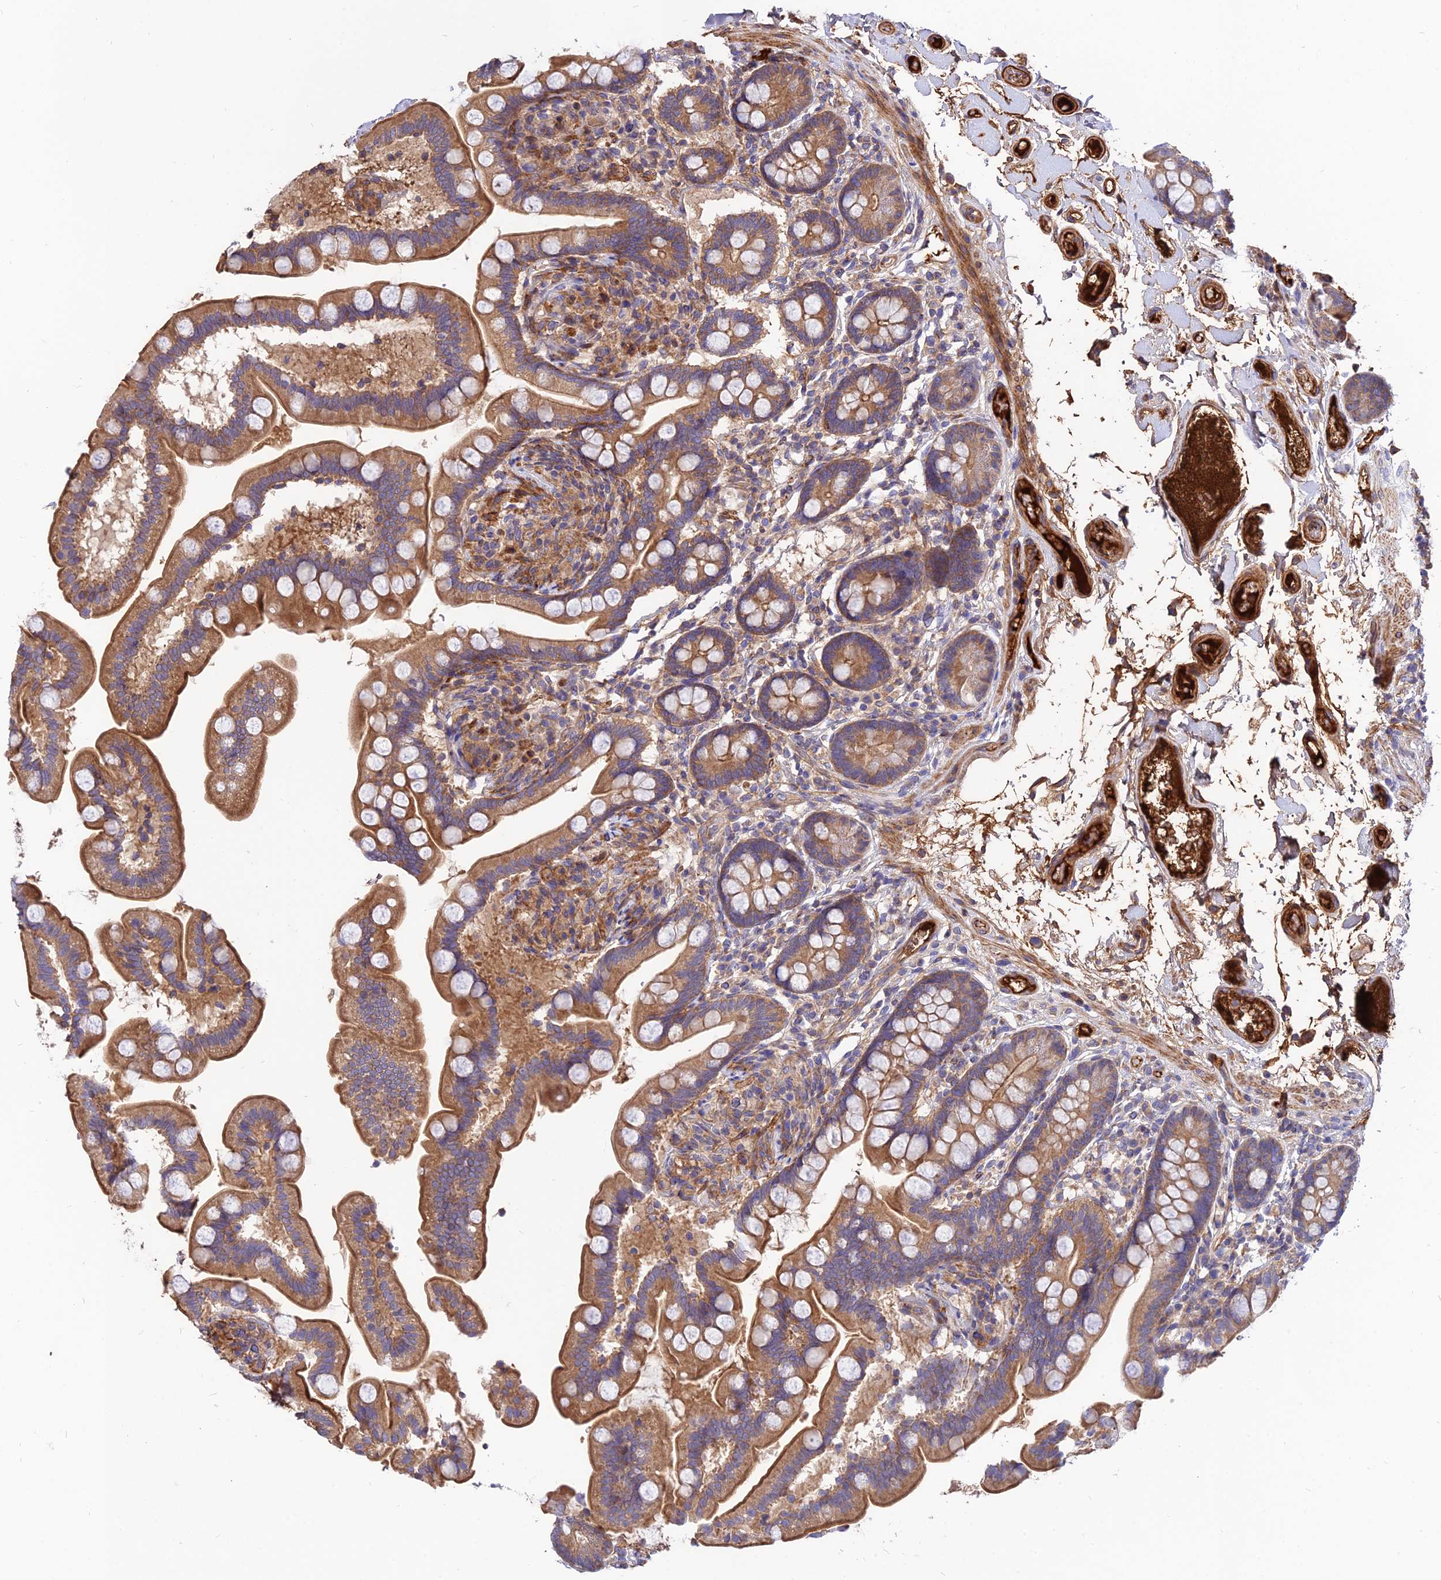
{"staining": {"intensity": "moderate", "quantity": ">75%", "location": "cytoplasmic/membranous"}, "tissue": "small intestine", "cell_type": "Glandular cells", "image_type": "normal", "snomed": [{"axis": "morphology", "description": "Normal tissue, NOS"}, {"axis": "topography", "description": "Small intestine"}], "caption": "A brown stain highlights moderate cytoplasmic/membranous staining of a protein in glandular cells of benign small intestine.", "gene": "PYM1", "patient": {"sex": "female", "age": 64}}